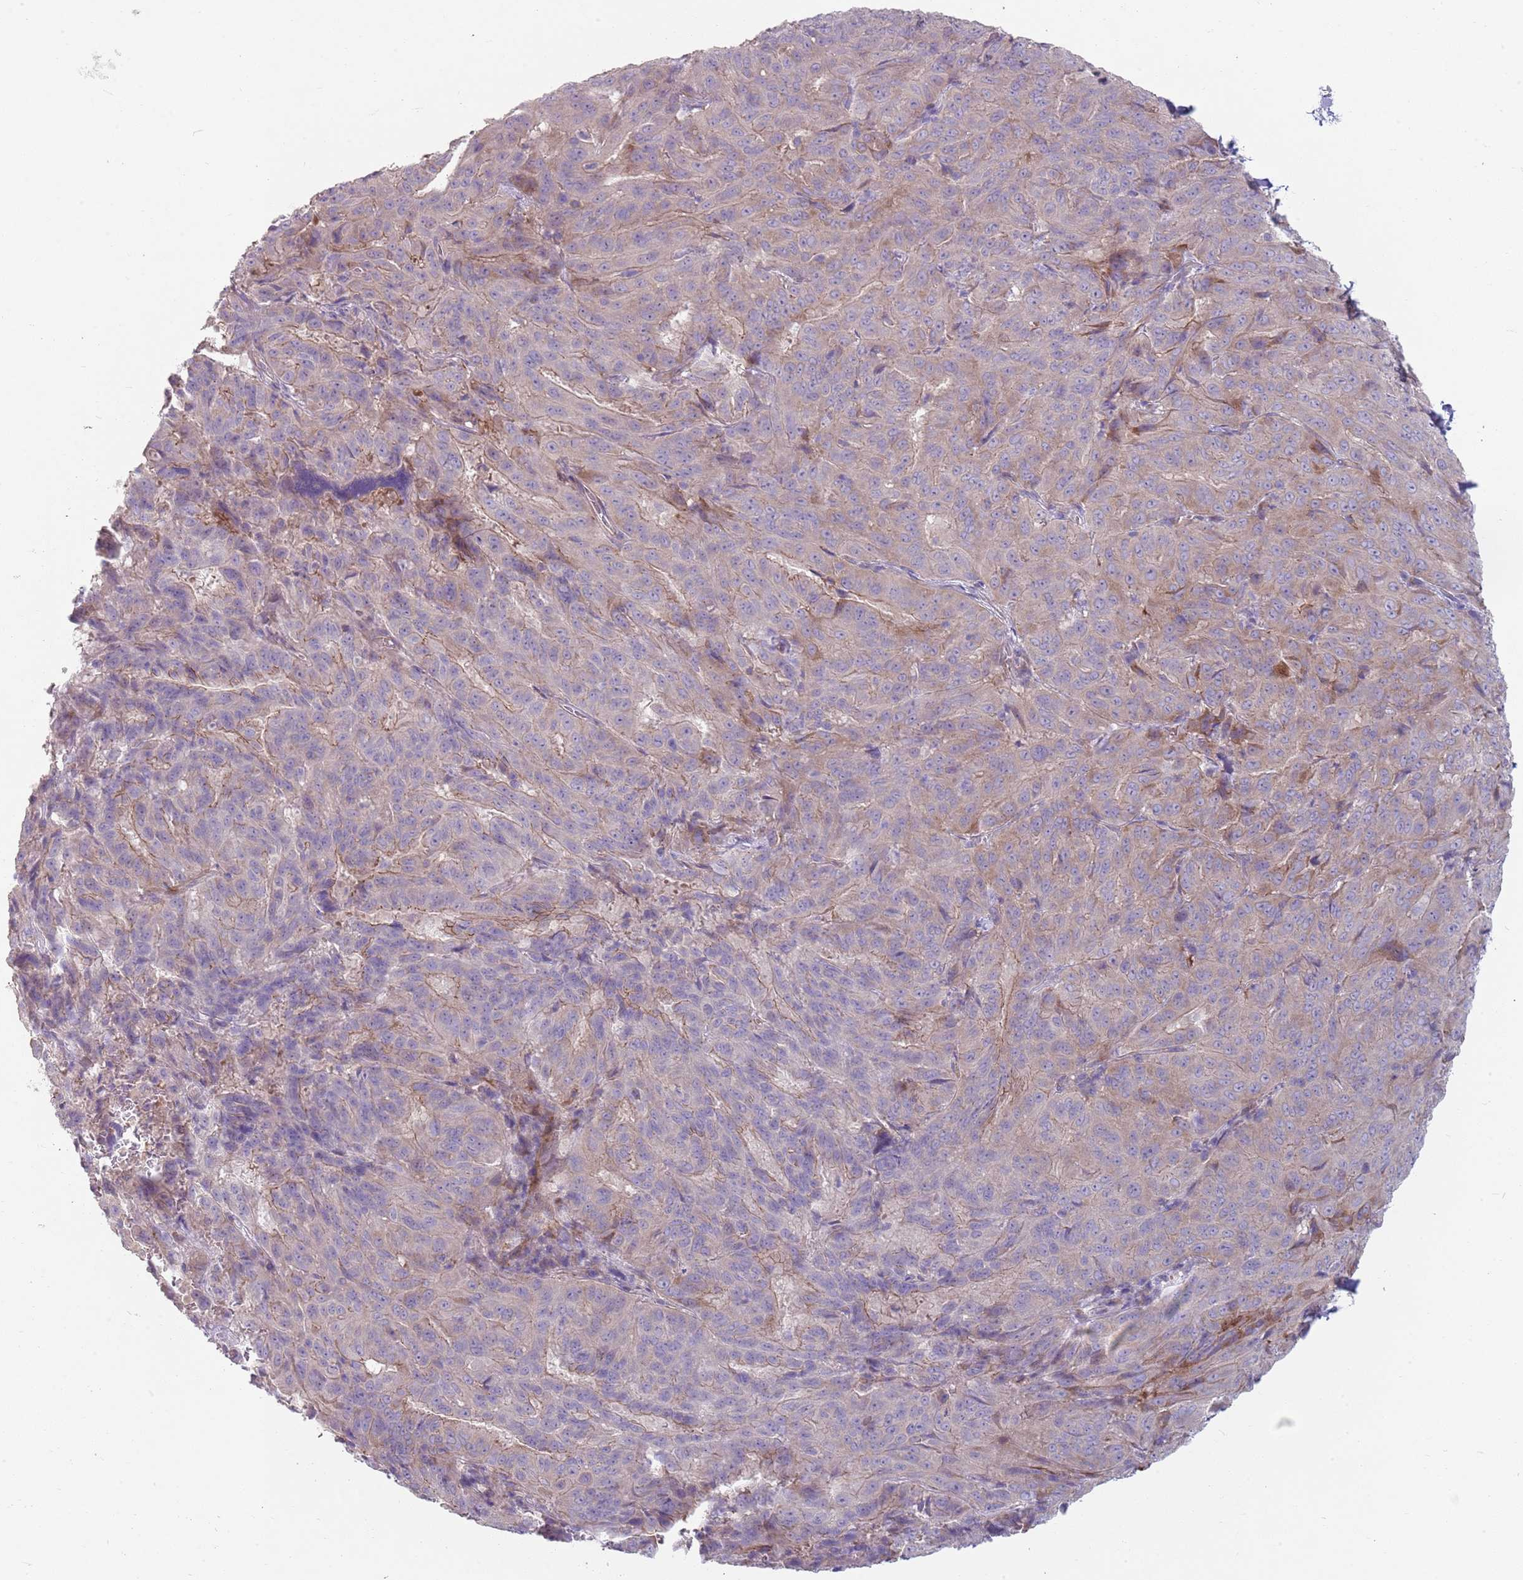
{"staining": {"intensity": "weak", "quantity": "<25%", "location": "cytoplasmic/membranous"}, "tissue": "pancreatic cancer", "cell_type": "Tumor cells", "image_type": "cancer", "snomed": [{"axis": "morphology", "description": "Adenocarcinoma, NOS"}, {"axis": "topography", "description": "Pancreas"}], "caption": "Tumor cells are negative for brown protein staining in pancreatic adenocarcinoma.", "gene": "ZNF583", "patient": {"sex": "male", "age": 63}}